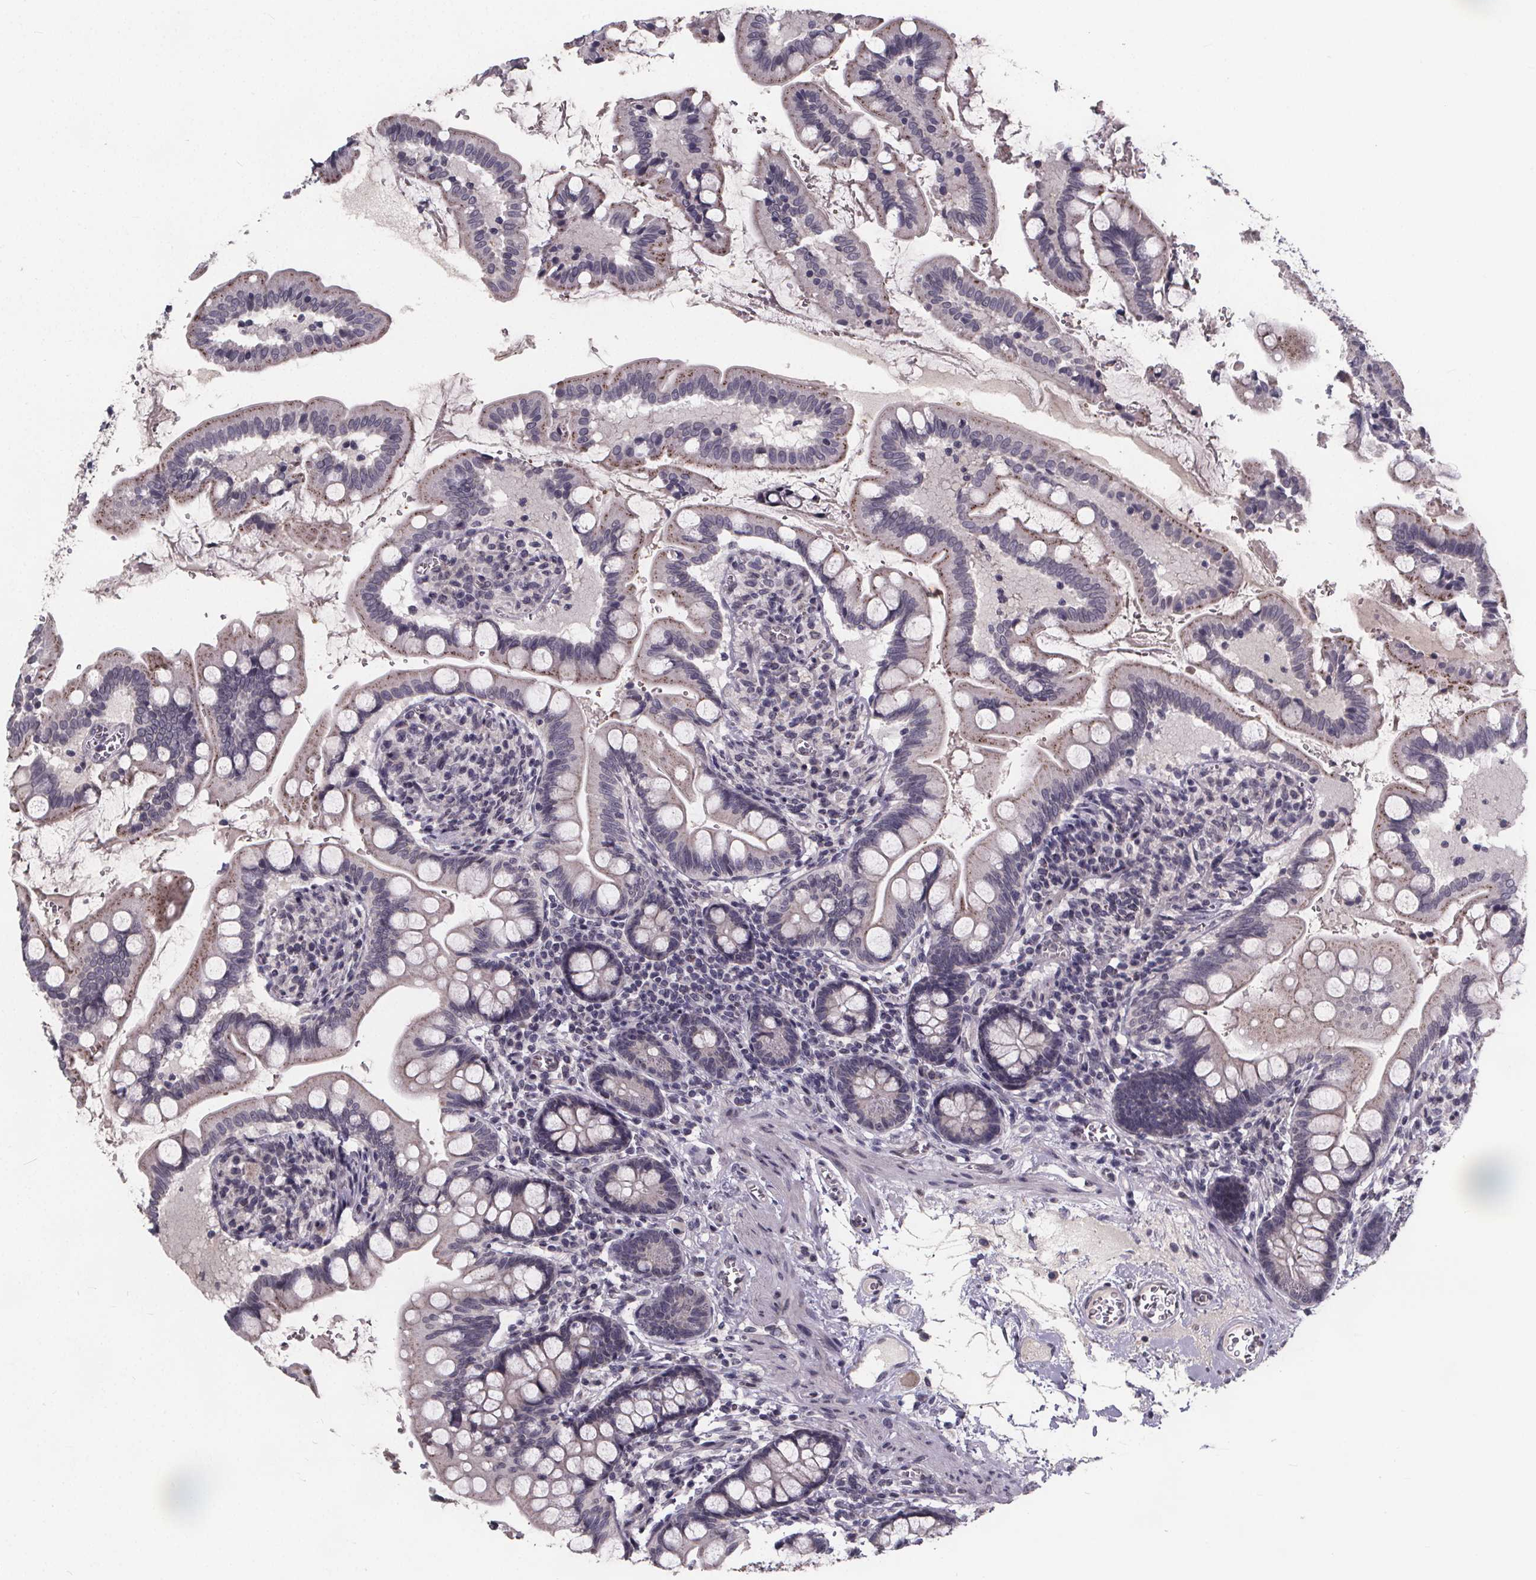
{"staining": {"intensity": "weak", "quantity": "<25%", "location": "cytoplasmic/membranous"}, "tissue": "small intestine", "cell_type": "Glandular cells", "image_type": "normal", "snomed": [{"axis": "morphology", "description": "Normal tissue, NOS"}, {"axis": "topography", "description": "Small intestine"}], "caption": "A high-resolution micrograph shows immunohistochemistry (IHC) staining of unremarkable small intestine, which reveals no significant expression in glandular cells.", "gene": "FAM181B", "patient": {"sex": "female", "age": 56}}